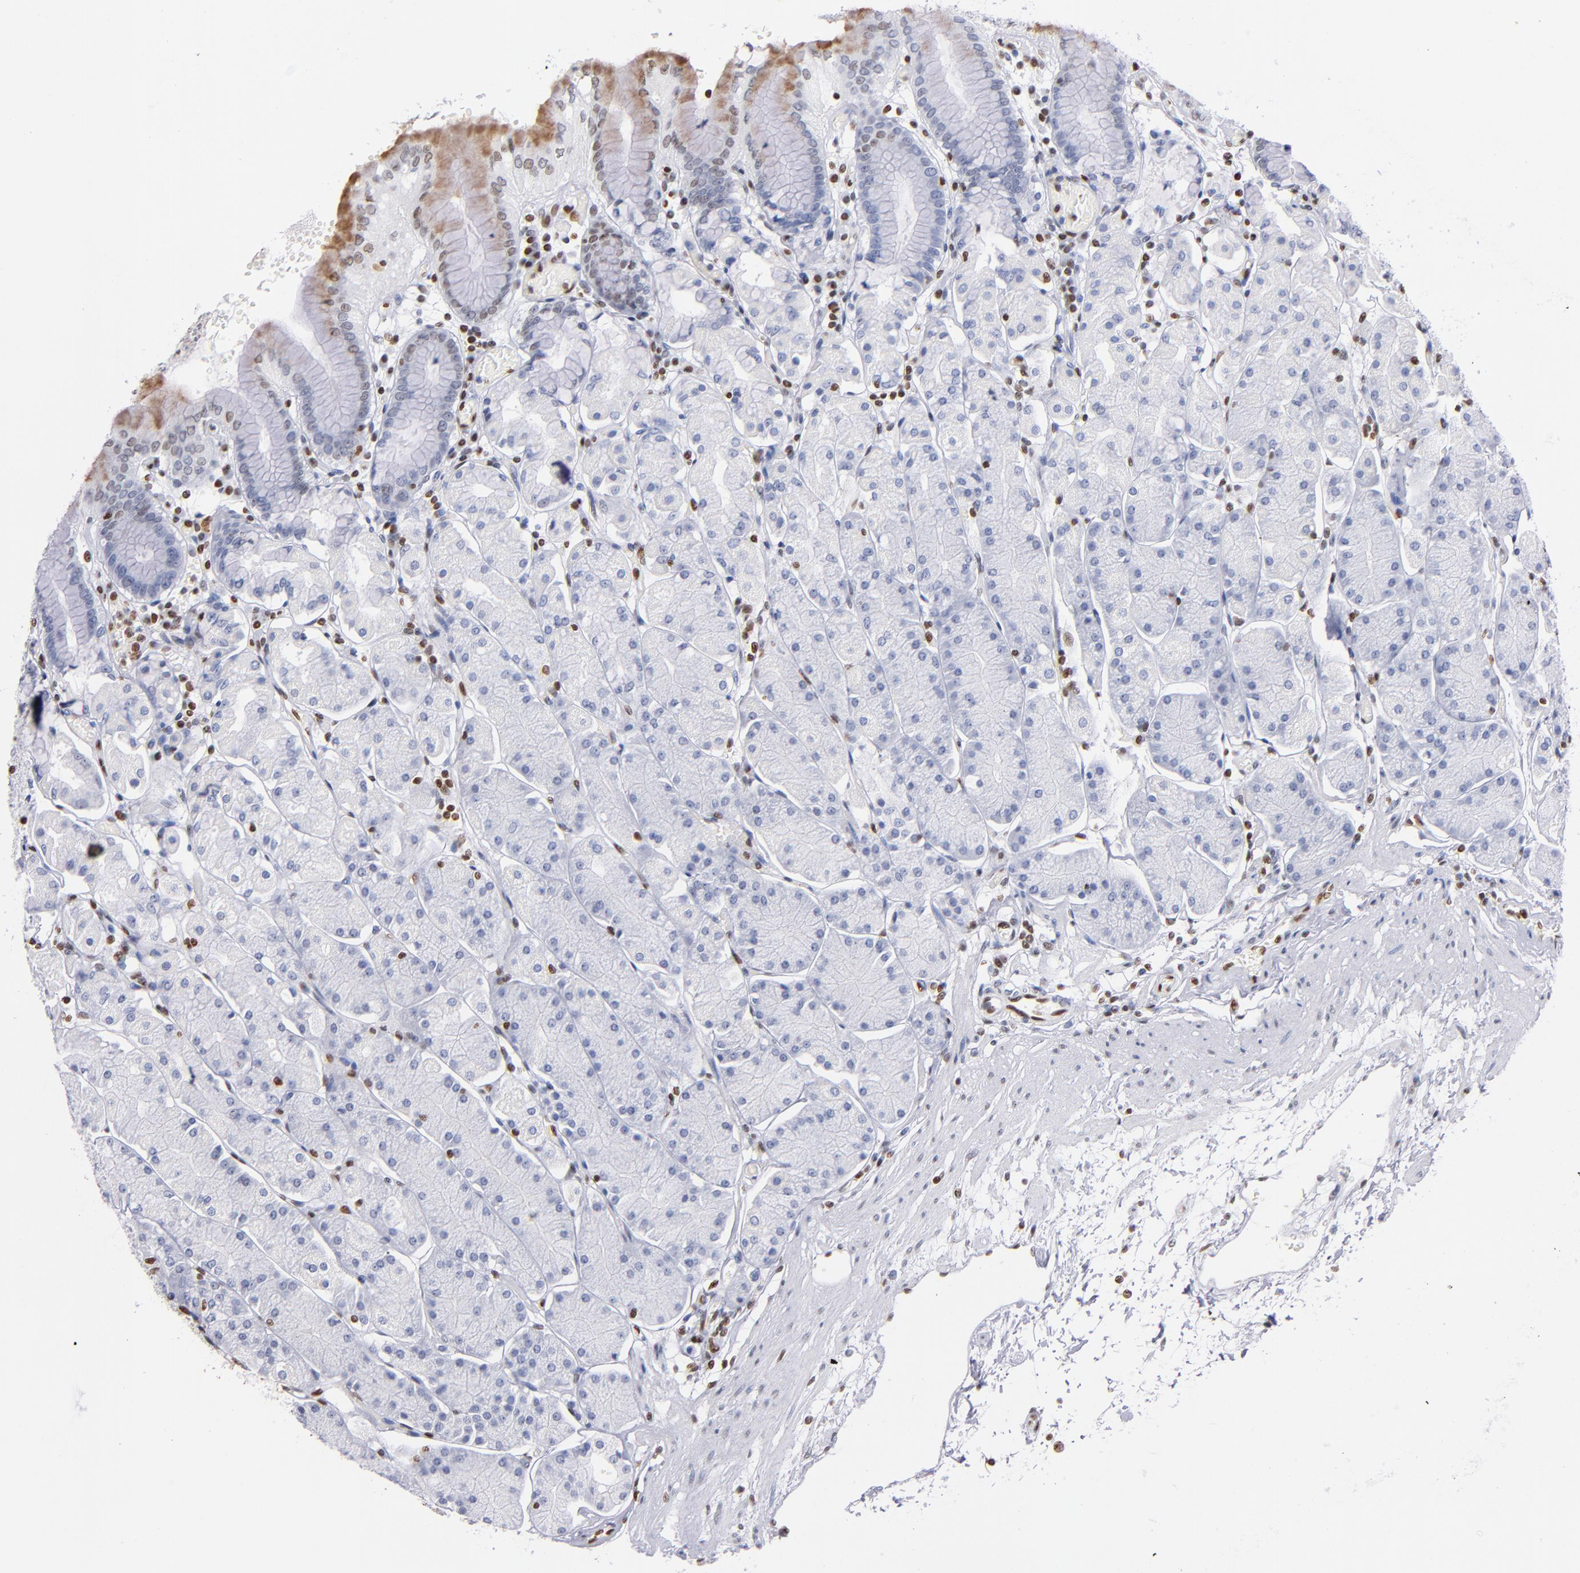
{"staining": {"intensity": "moderate", "quantity": "<25%", "location": "cytoplasmic/membranous"}, "tissue": "stomach", "cell_type": "Glandular cells", "image_type": "normal", "snomed": [{"axis": "morphology", "description": "Normal tissue, NOS"}, {"axis": "topography", "description": "Stomach, upper"}, {"axis": "topography", "description": "Stomach"}], "caption": "Approximately <25% of glandular cells in benign stomach reveal moderate cytoplasmic/membranous protein positivity as visualized by brown immunohistochemical staining.", "gene": "IFI16", "patient": {"sex": "male", "age": 76}}